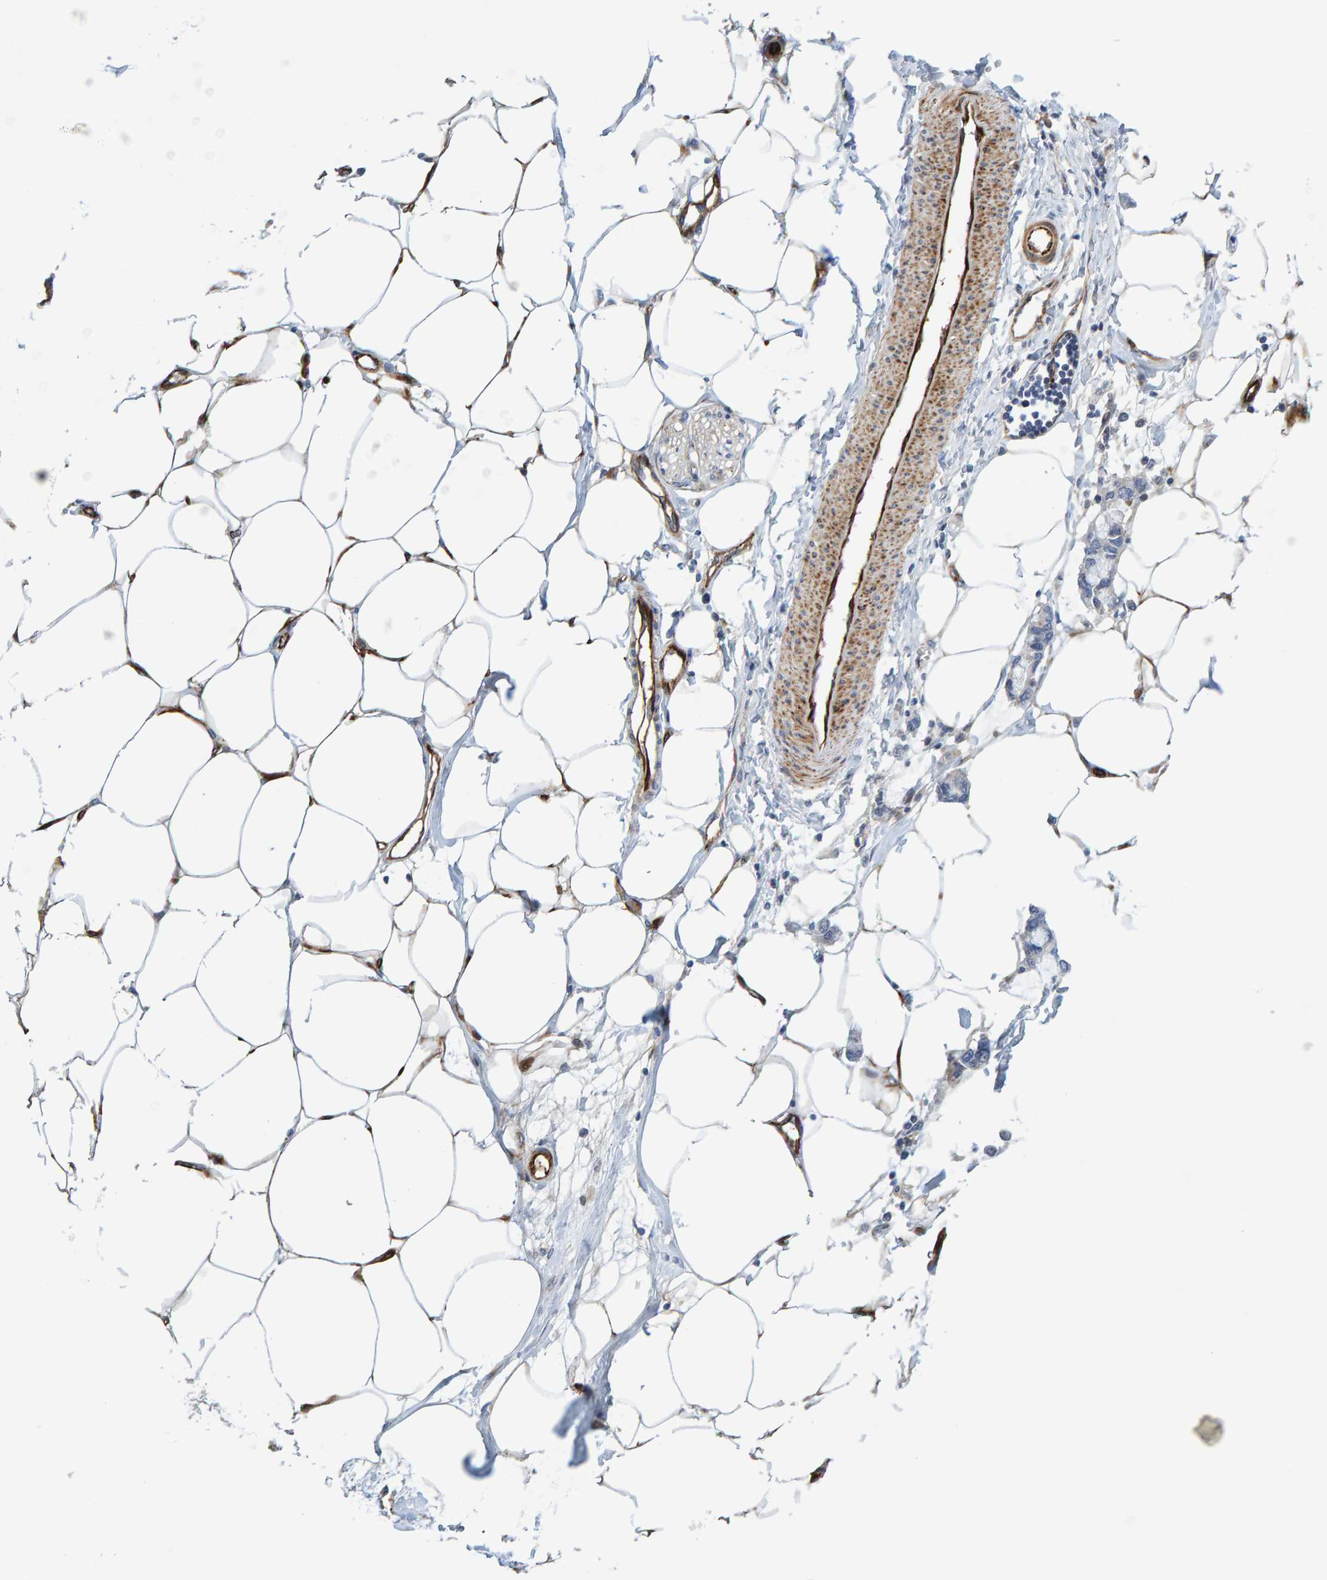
{"staining": {"intensity": "moderate", "quantity": ">75%", "location": "cytoplasmic/membranous"}, "tissue": "adipose tissue", "cell_type": "Adipocytes", "image_type": "normal", "snomed": [{"axis": "morphology", "description": "Normal tissue, NOS"}, {"axis": "morphology", "description": "Adenocarcinoma, NOS"}, {"axis": "topography", "description": "Colon"}, {"axis": "topography", "description": "Peripheral nerve tissue"}], "caption": "Adipose tissue stained with a brown dye displays moderate cytoplasmic/membranous positive expression in approximately >75% of adipocytes.", "gene": "POLG2", "patient": {"sex": "male", "age": 14}}